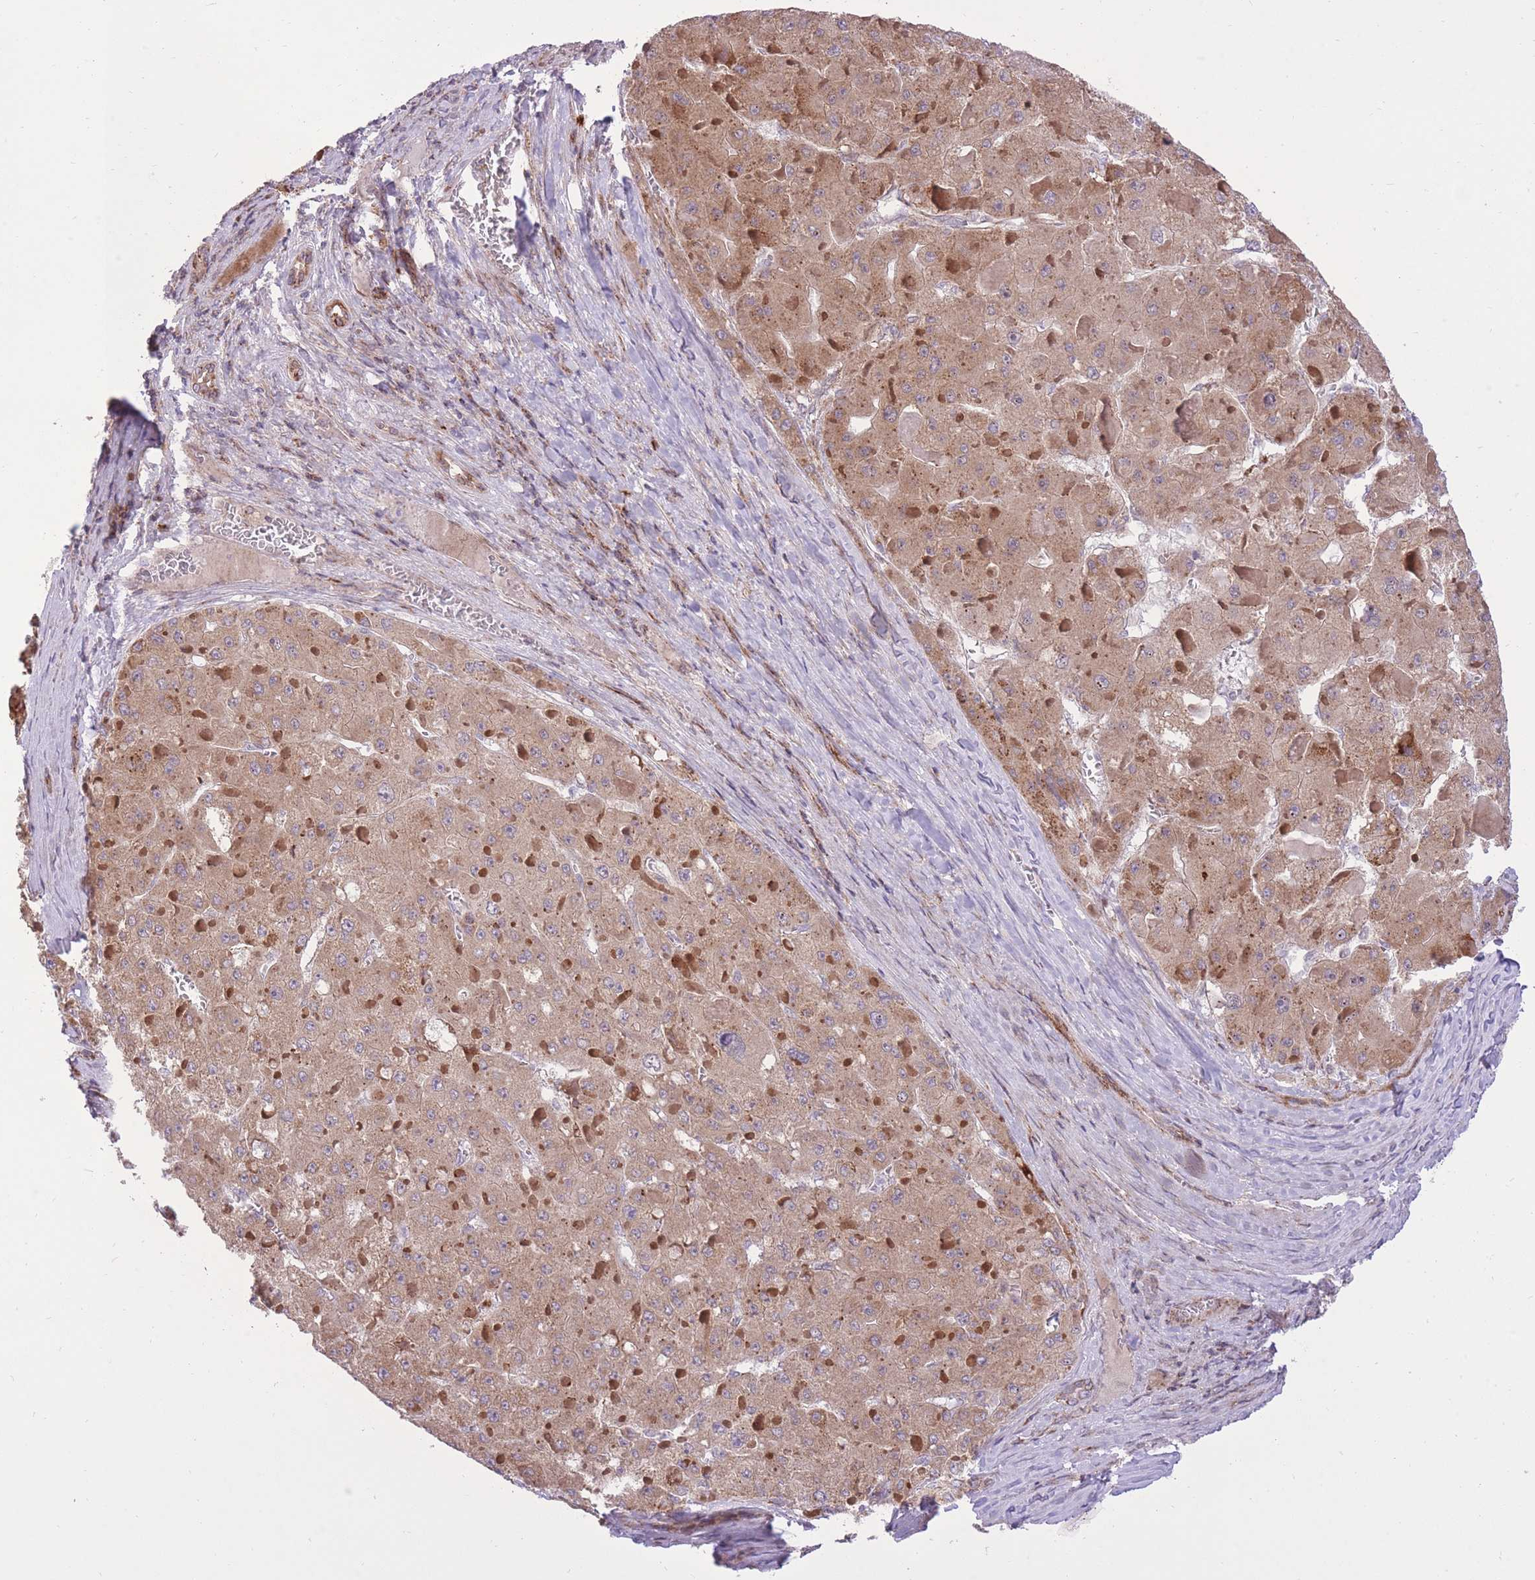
{"staining": {"intensity": "moderate", "quantity": ">75%", "location": "cytoplasmic/membranous"}, "tissue": "liver cancer", "cell_type": "Tumor cells", "image_type": "cancer", "snomed": [{"axis": "morphology", "description": "Carcinoma, Hepatocellular, NOS"}, {"axis": "topography", "description": "Liver"}], "caption": "Immunohistochemical staining of human liver hepatocellular carcinoma reveals medium levels of moderate cytoplasmic/membranous protein expression in approximately >75% of tumor cells.", "gene": "SLC4A4", "patient": {"sex": "female", "age": 73}}